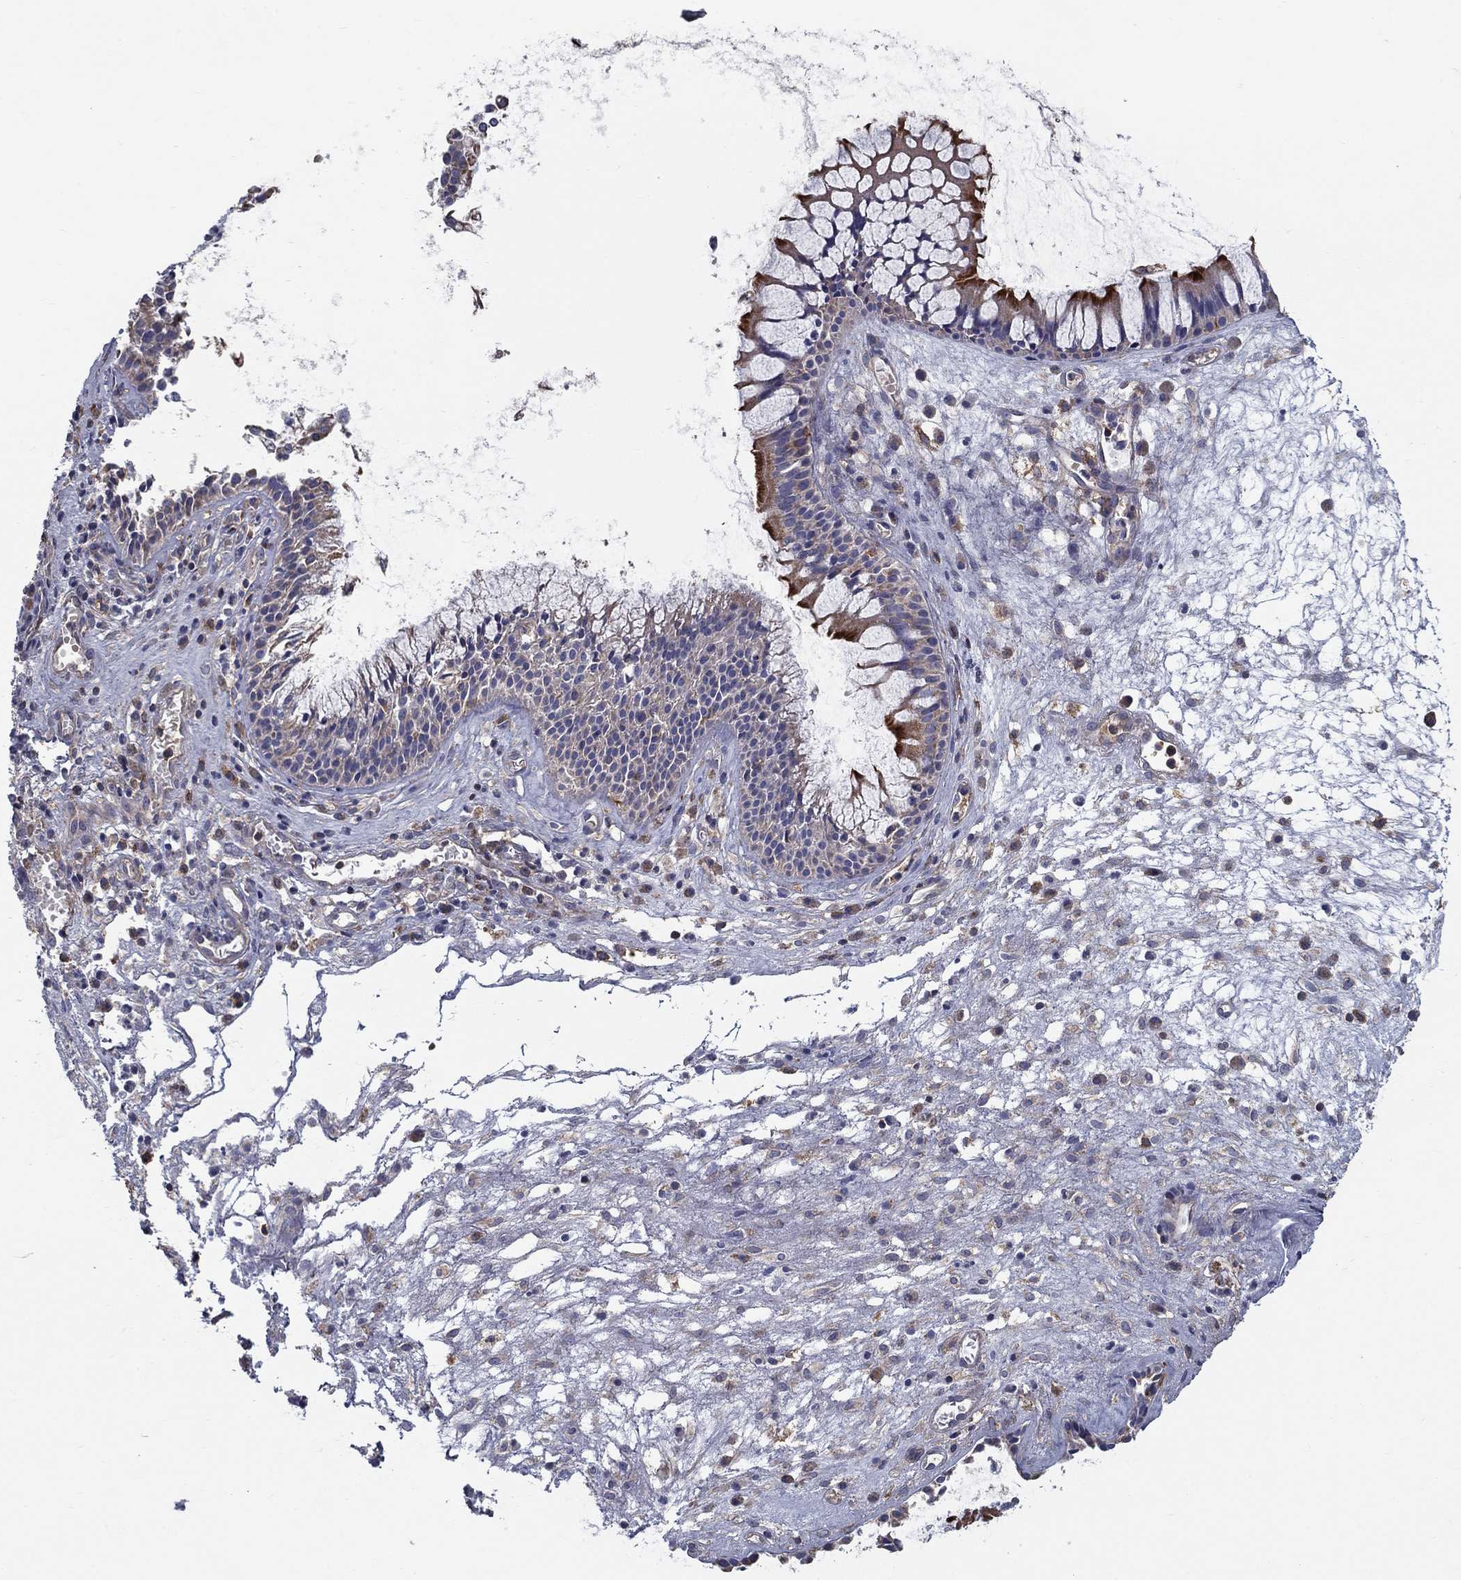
{"staining": {"intensity": "strong", "quantity": "<25%", "location": "cytoplasmic/membranous"}, "tissue": "nasopharynx", "cell_type": "Respiratory epithelial cells", "image_type": "normal", "snomed": [{"axis": "morphology", "description": "Normal tissue, NOS"}, {"axis": "topography", "description": "Nasopharynx"}], "caption": "IHC (DAB) staining of benign human nasopharynx displays strong cytoplasmic/membranous protein positivity in approximately <25% of respiratory epithelial cells.", "gene": "NME5", "patient": {"sex": "female", "age": 47}}